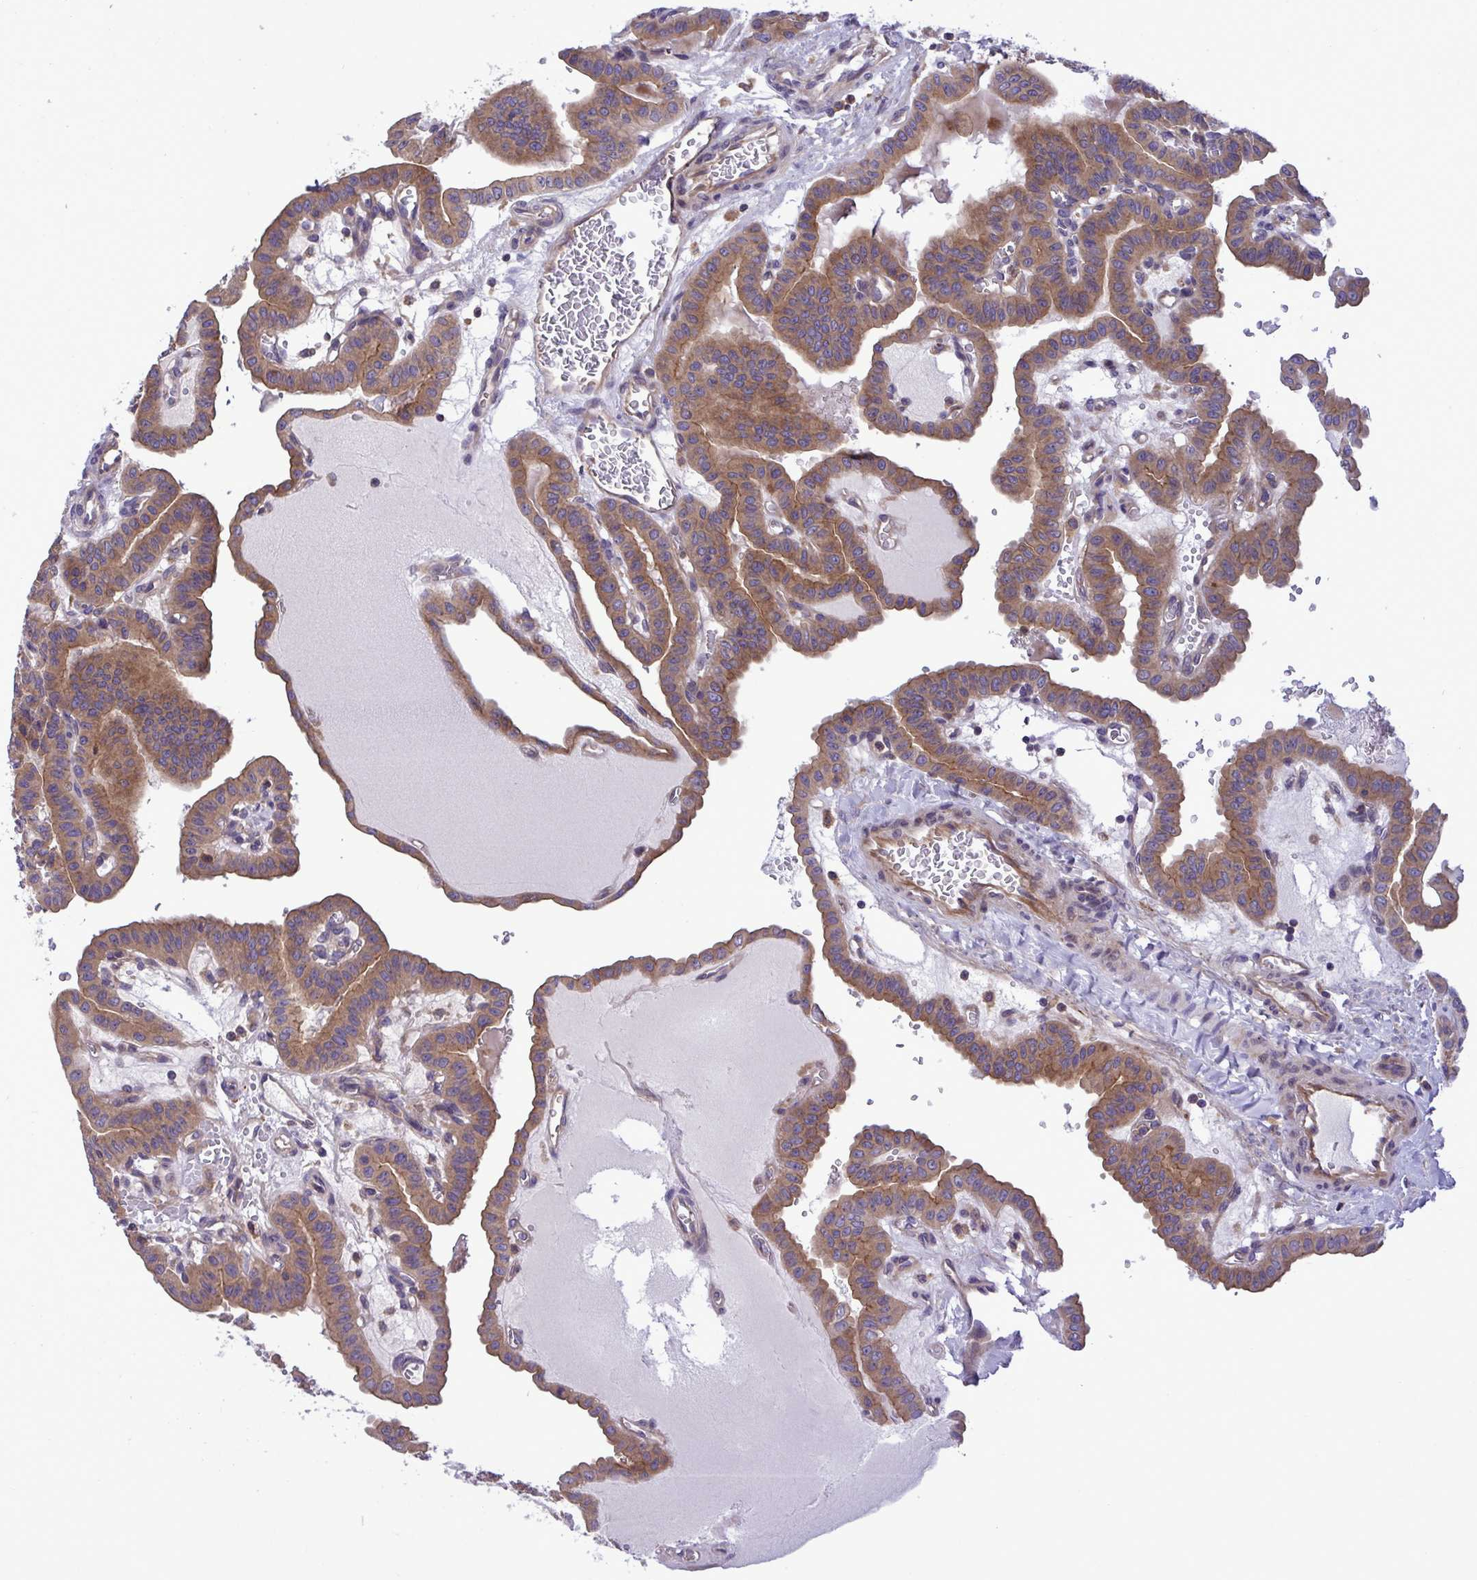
{"staining": {"intensity": "moderate", "quantity": ">75%", "location": "cytoplasmic/membranous"}, "tissue": "thyroid cancer", "cell_type": "Tumor cells", "image_type": "cancer", "snomed": [{"axis": "morphology", "description": "Papillary adenocarcinoma, NOS"}, {"axis": "topography", "description": "Thyroid gland"}], "caption": "Brown immunohistochemical staining in thyroid cancer shows moderate cytoplasmic/membranous expression in about >75% of tumor cells.", "gene": "GRB14", "patient": {"sex": "male", "age": 87}}